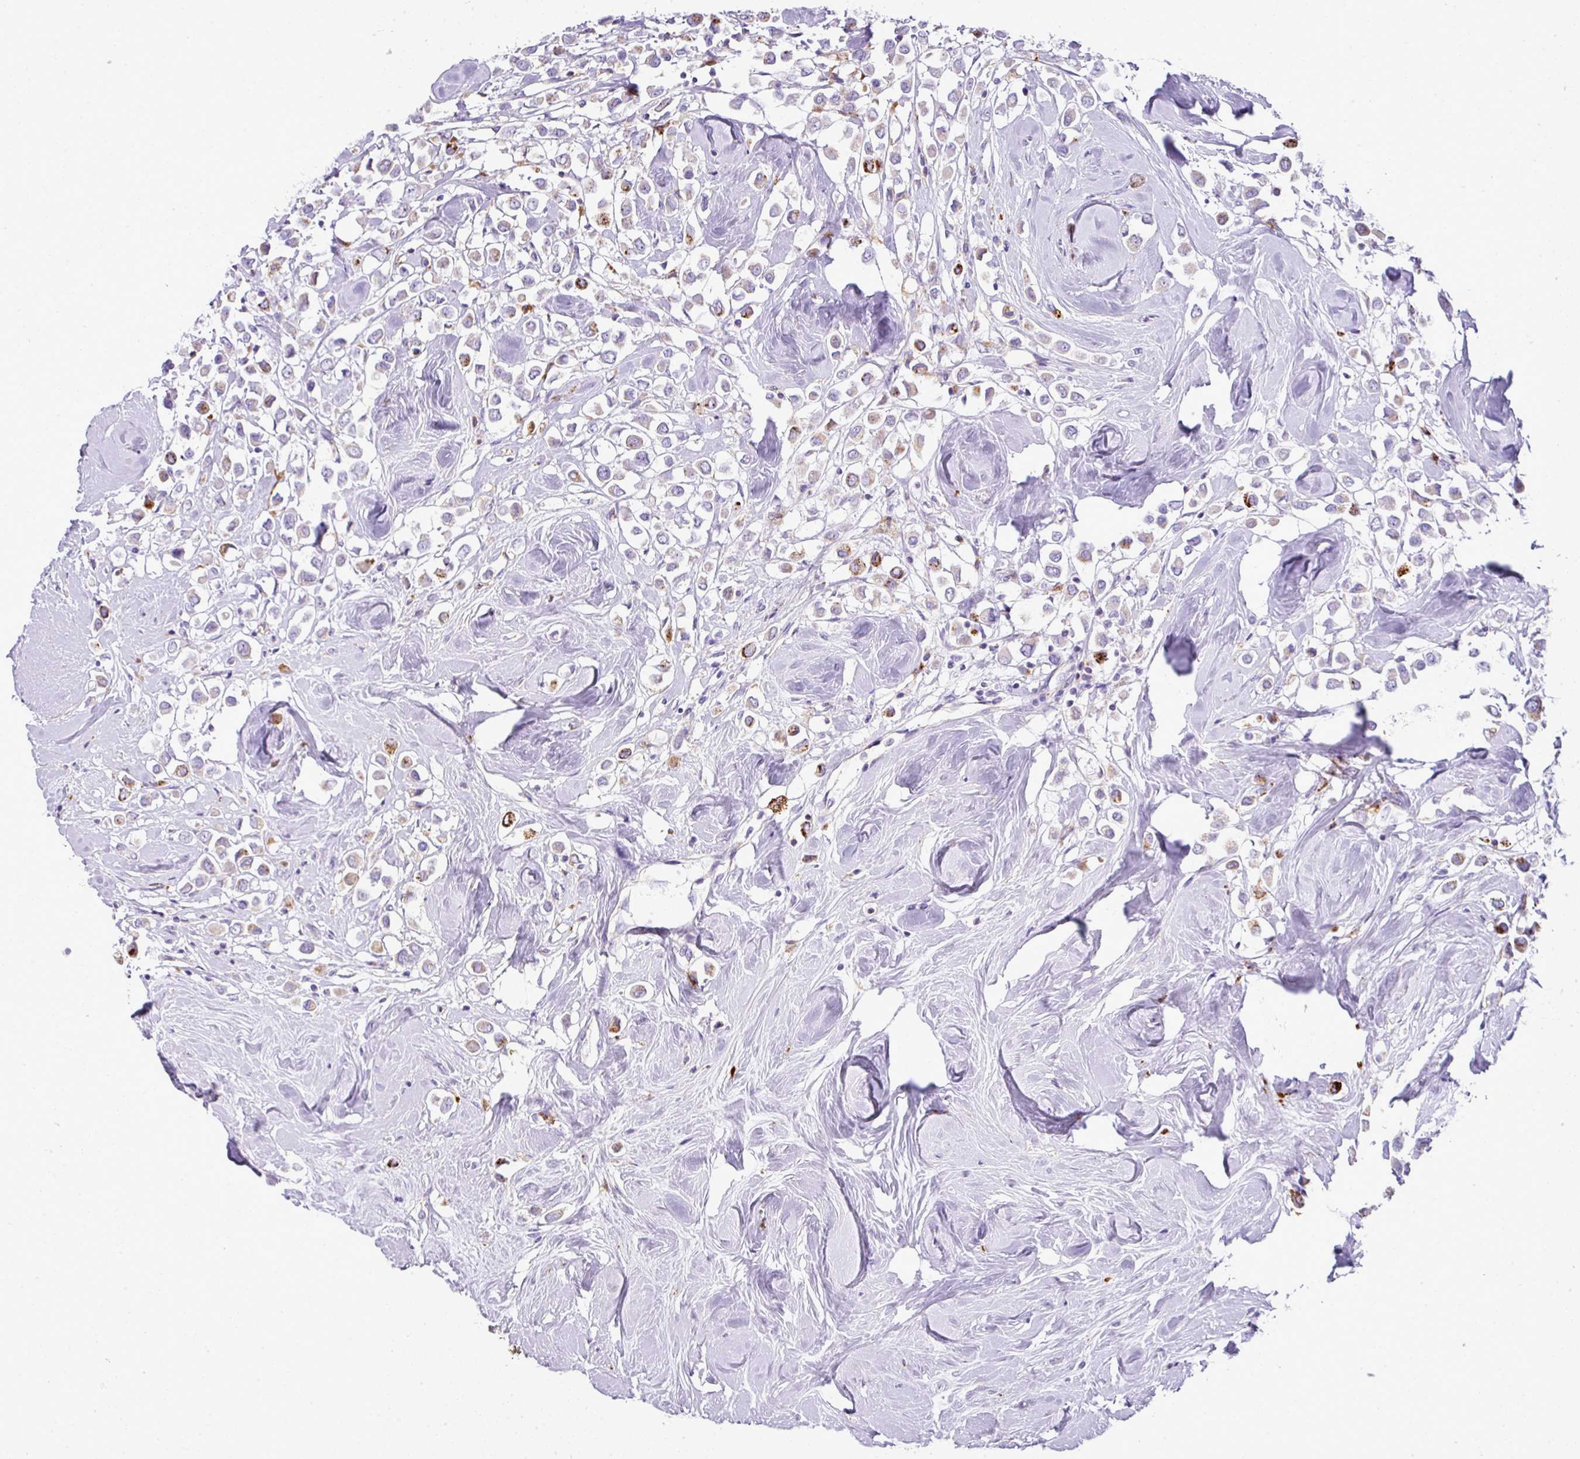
{"staining": {"intensity": "strong", "quantity": "<25%", "location": "cytoplasmic/membranous"}, "tissue": "breast cancer", "cell_type": "Tumor cells", "image_type": "cancer", "snomed": [{"axis": "morphology", "description": "Duct carcinoma"}, {"axis": "topography", "description": "Breast"}], "caption": "Human invasive ductal carcinoma (breast) stained with a brown dye exhibits strong cytoplasmic/membranous positive staining in approximately <25% of tumor cells.", "gene": "PGAP4", "patient": {"sex": "female", "age": 61}}